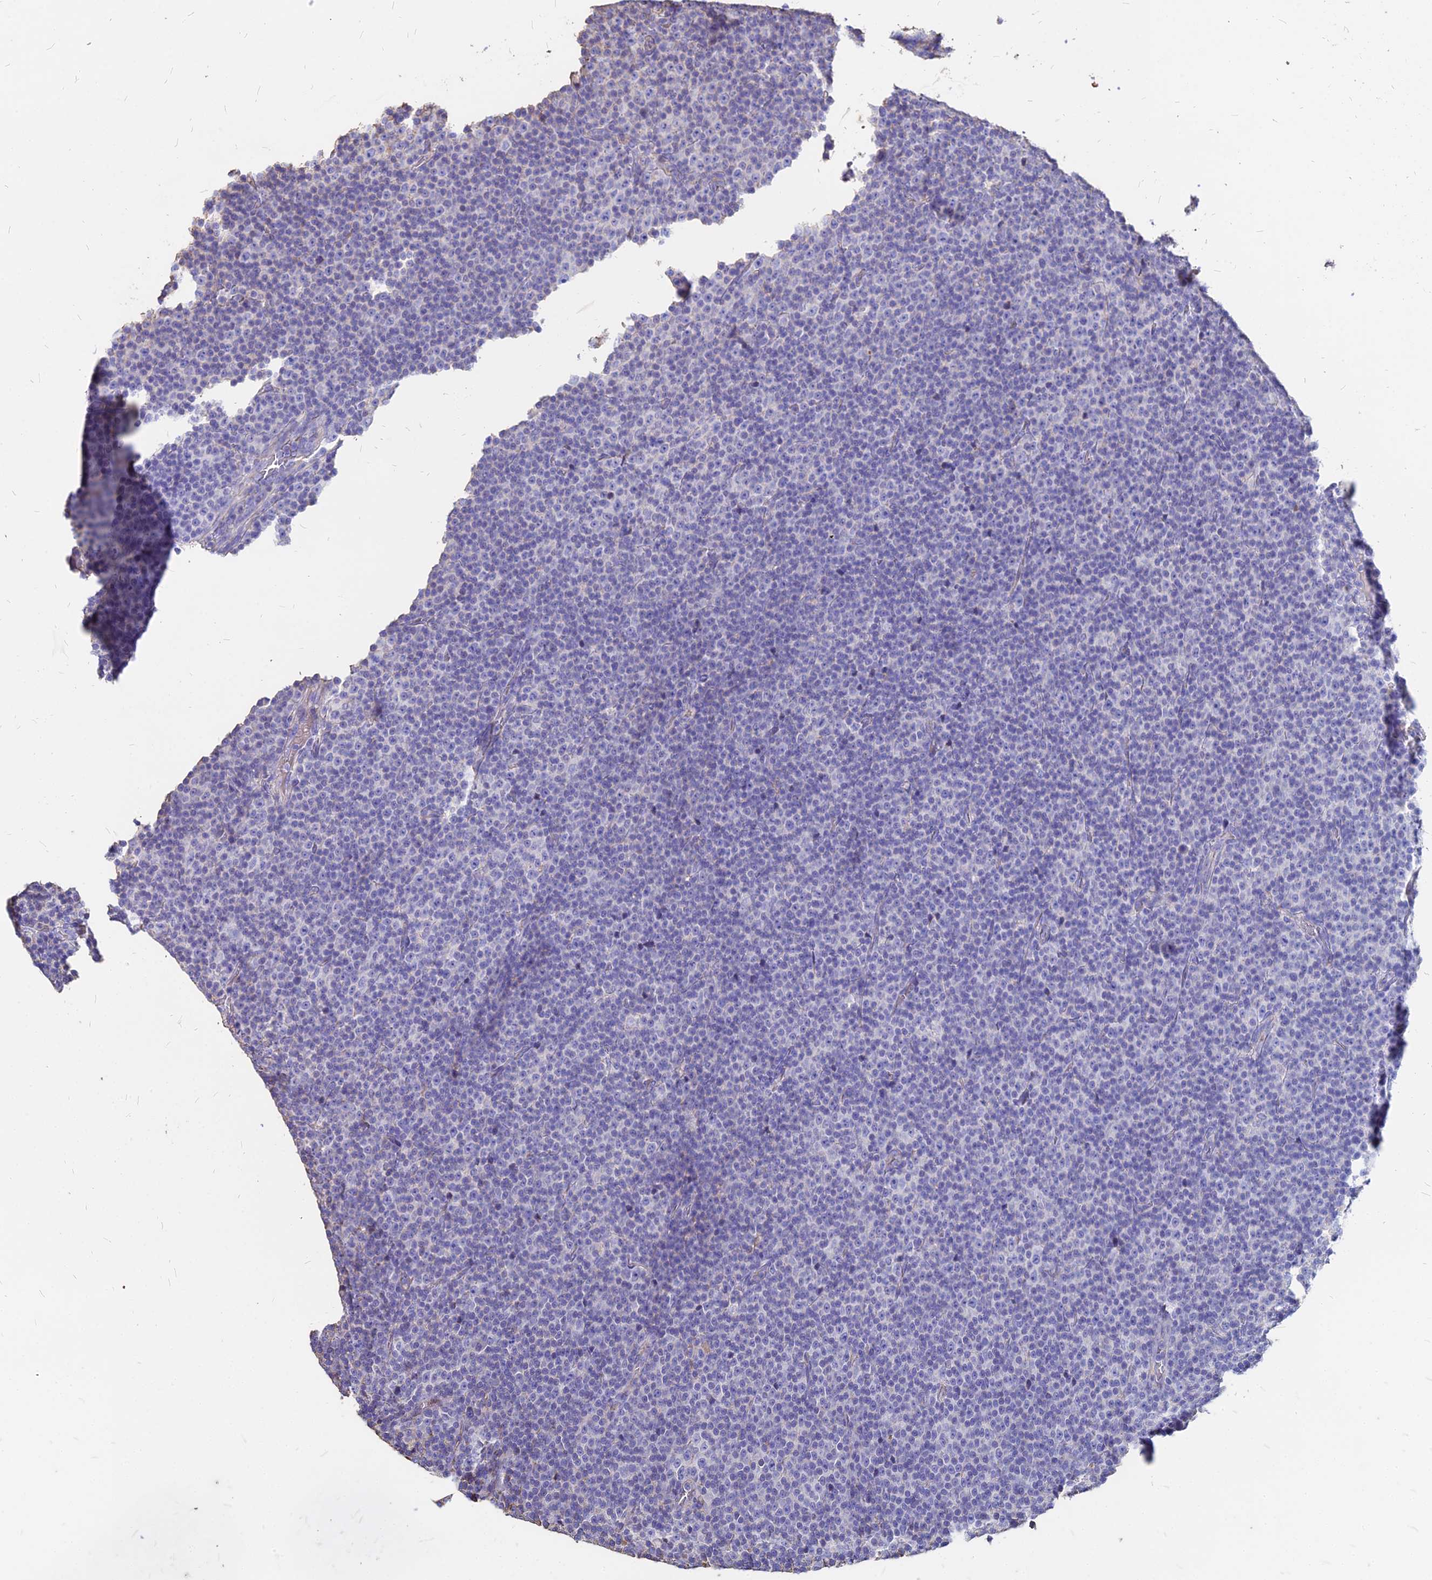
{"staining": {"intensity": "negative", "quantity": "none", "location": "none"}, "tissue": "lymphoma", "cell_type": "Tumor cells", "image_type": "cancer", "snomed": [{"axis": "morphology", "description": "Malignant lymphoma, non-Hodgkin's type, Low grade"}, {"axis": "topography", "description": "Lymph node"}], "caption": "Image shows no significant protein staining in tumor cells of lymphoma.", "gene": "NME5", "patient": {"sex": "female", "age": 67}}